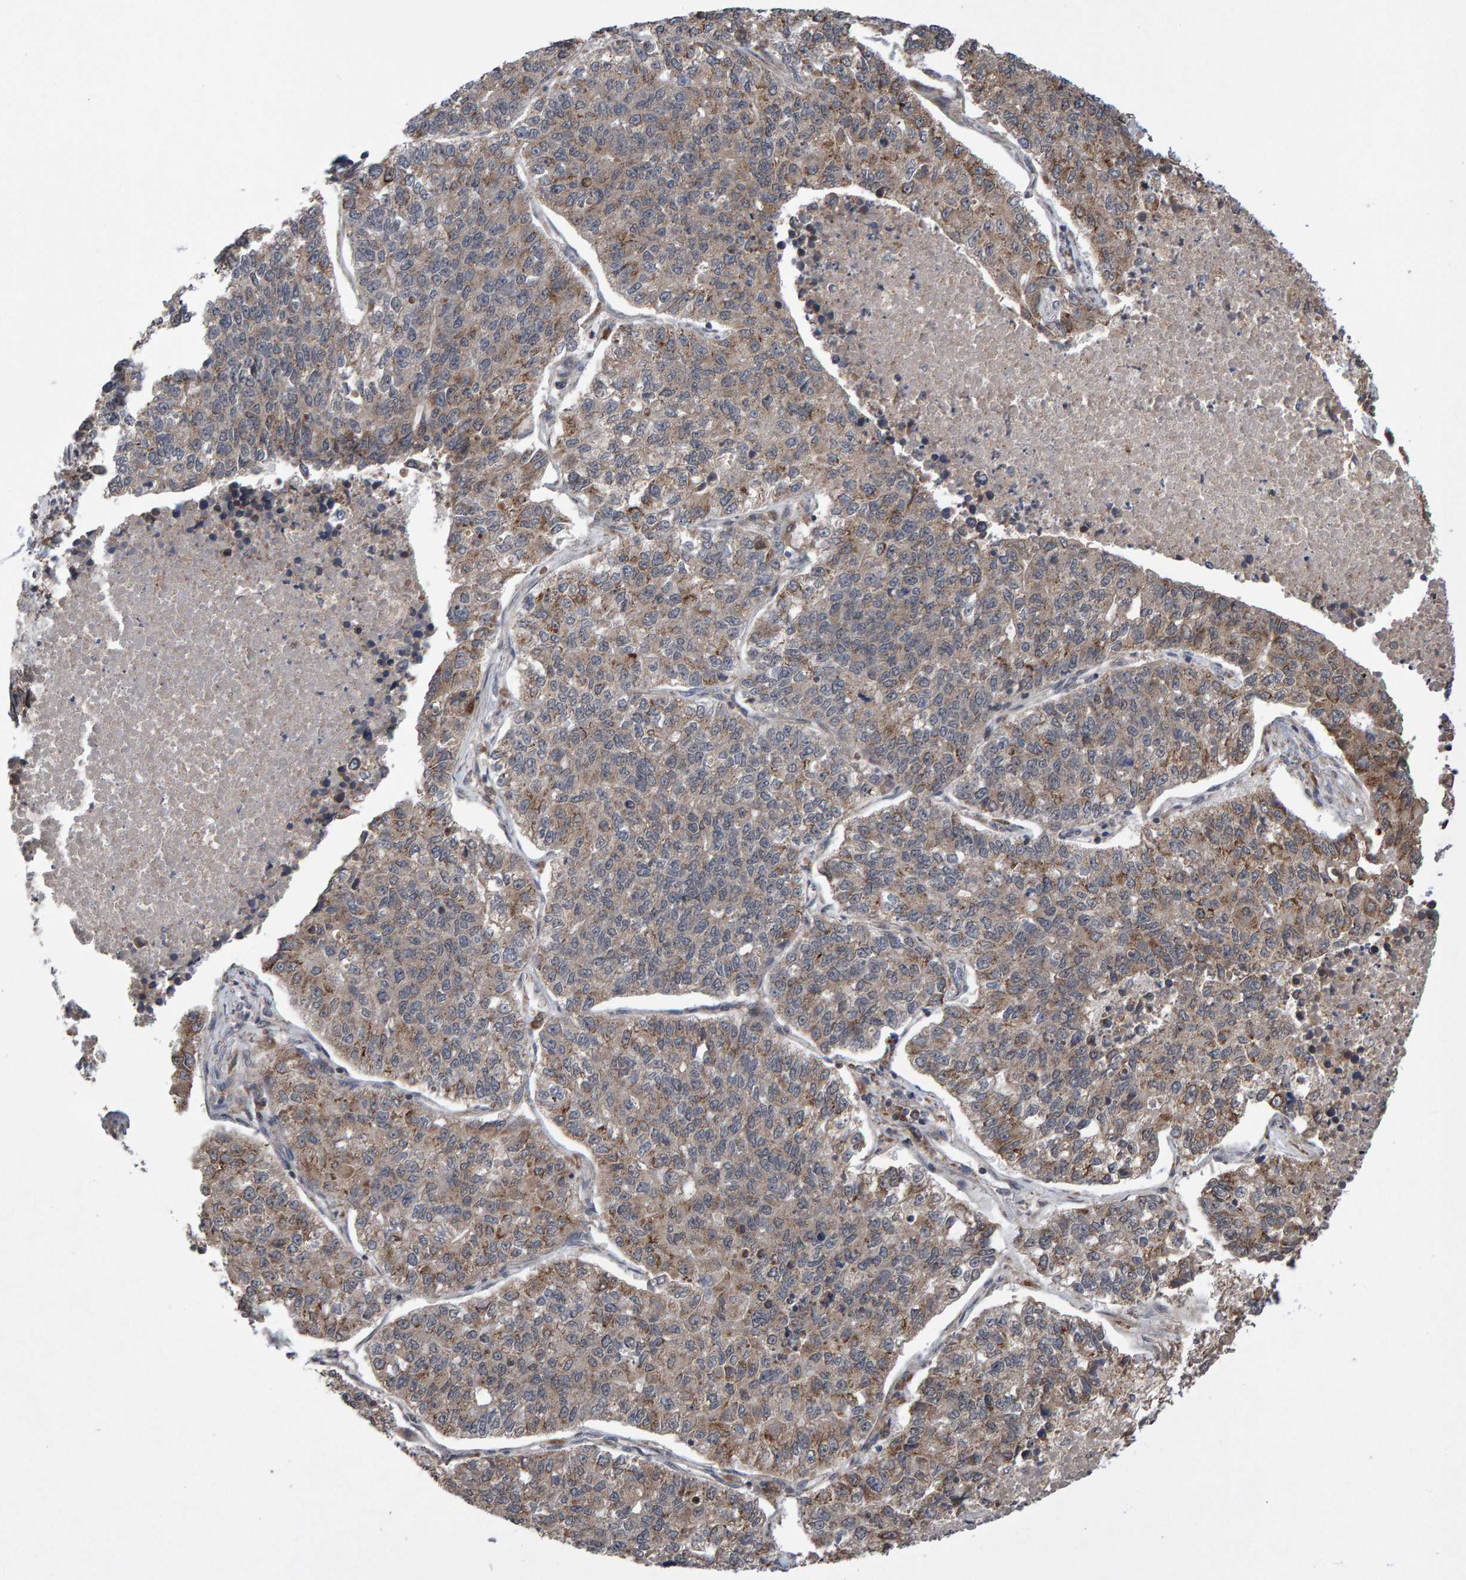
{"staining": {"intensity": "weak", "quantity": ">75%", "location": "cytoplasmic/membranous"}, "tissue": "lung cancer", "cell_type": "Tumor cells", "image_type": "cancer", "snomed": [{"axis": "morphology", "description": "Adenocarcinoma, NOS"}, {"axis": "topography", "description": "Lung"}], "caption": "The histopathology image demonstrates staining of adenocarcinoma (lung), revealing weak cytoplasmic/membranous protein staining (brown color) within tumor cells.", "gene": "PECR", "patient": {"sex": "male", "age": 49}}